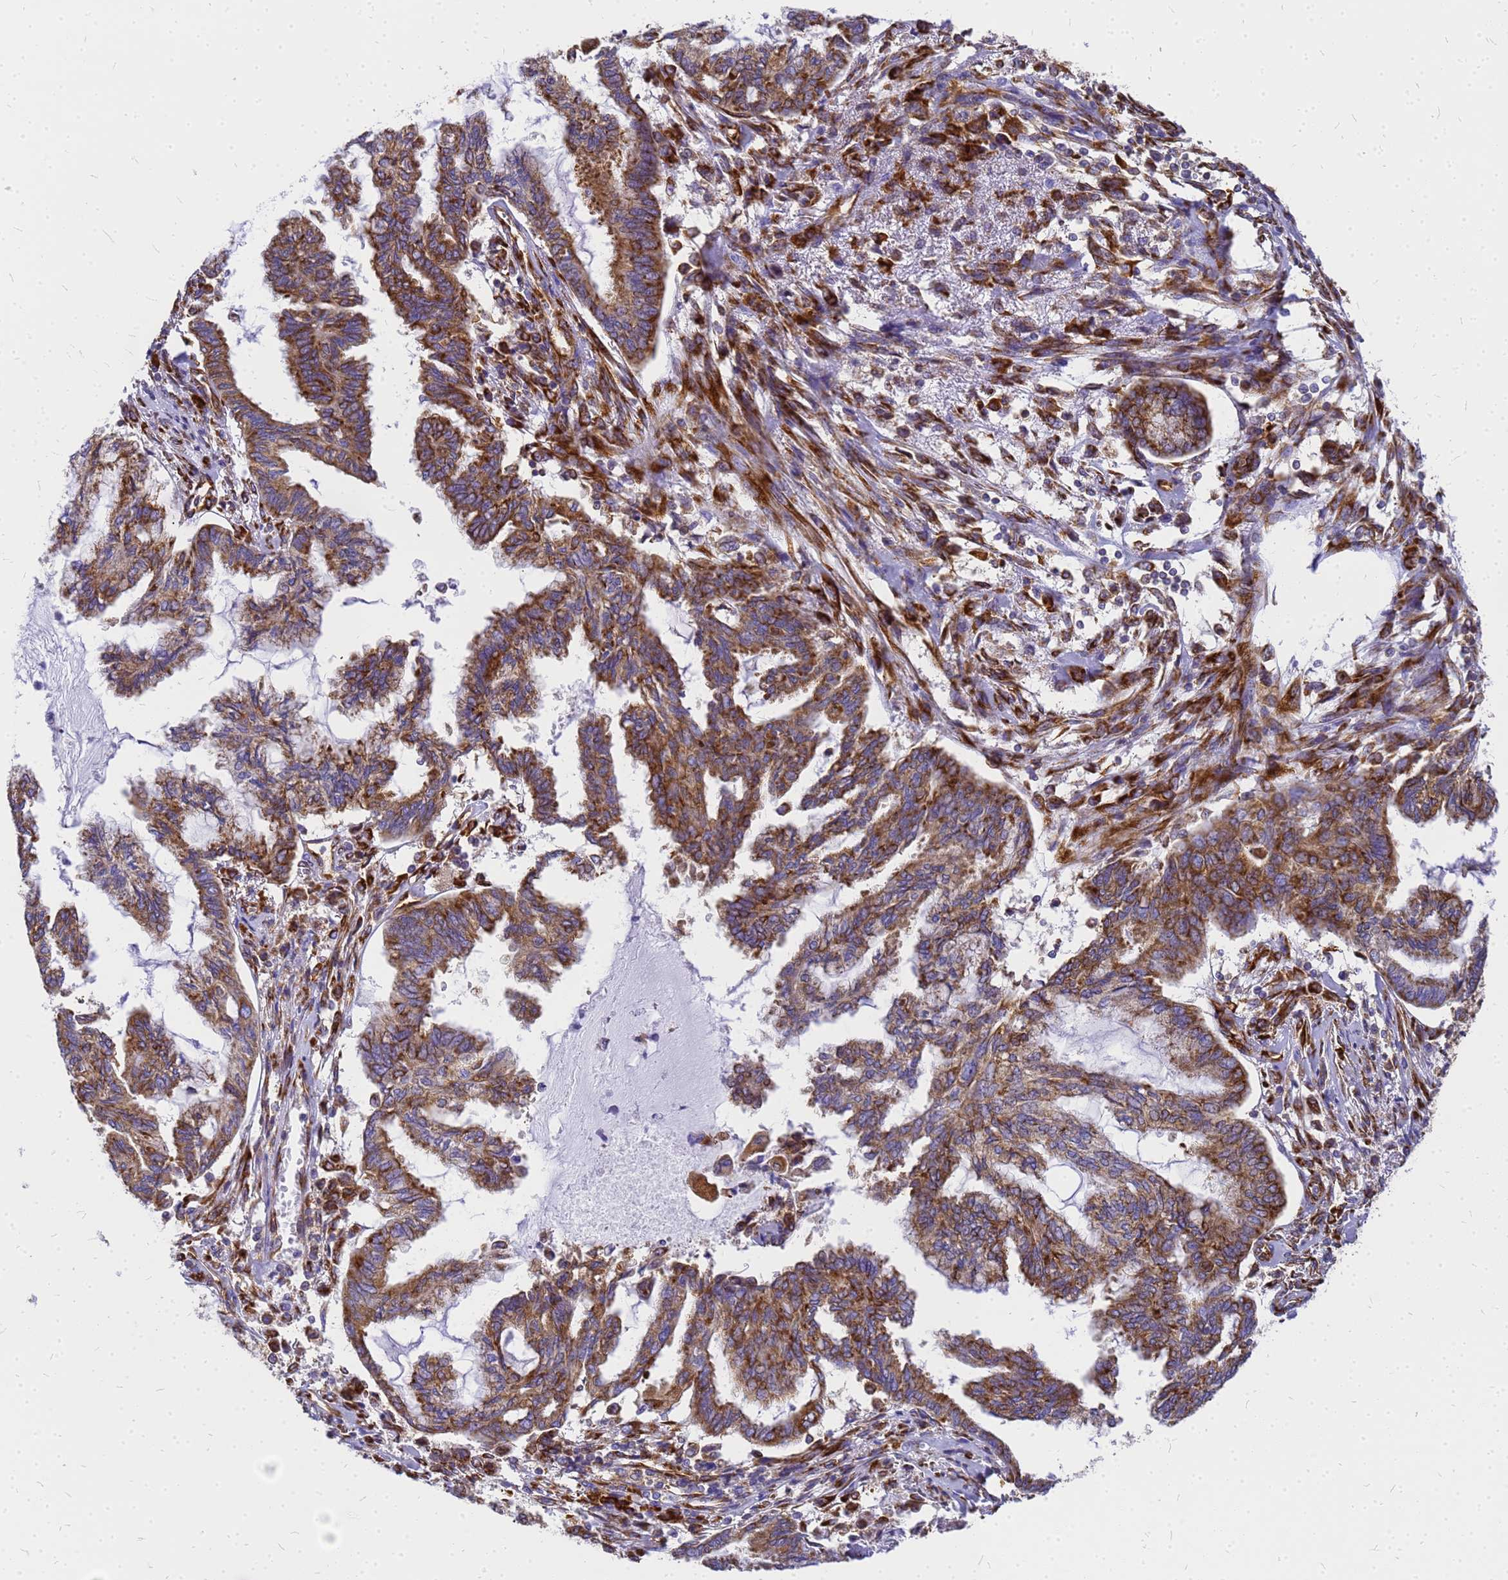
{"staining": {"intensity": "strong", "quantity": ">75%", "location": "cytoplasmic/membranous"}, "tissue": "endometrial cancer", "cell_type": "Tumor cells", "image_type": "cancer", "snomed": [{"axis": "morphology", "description": "Adenocarcinoma, NOS"}, {"axis": "topography", "description": "Endometrium"}], "caption": "Protein expression by IHC reveals strong cytoplasmic/membranous expression in about >75% of tumor cells in endometrial cancer.", "gene": "EEF1D", "patient": {"sex": "female", "age": 86}}